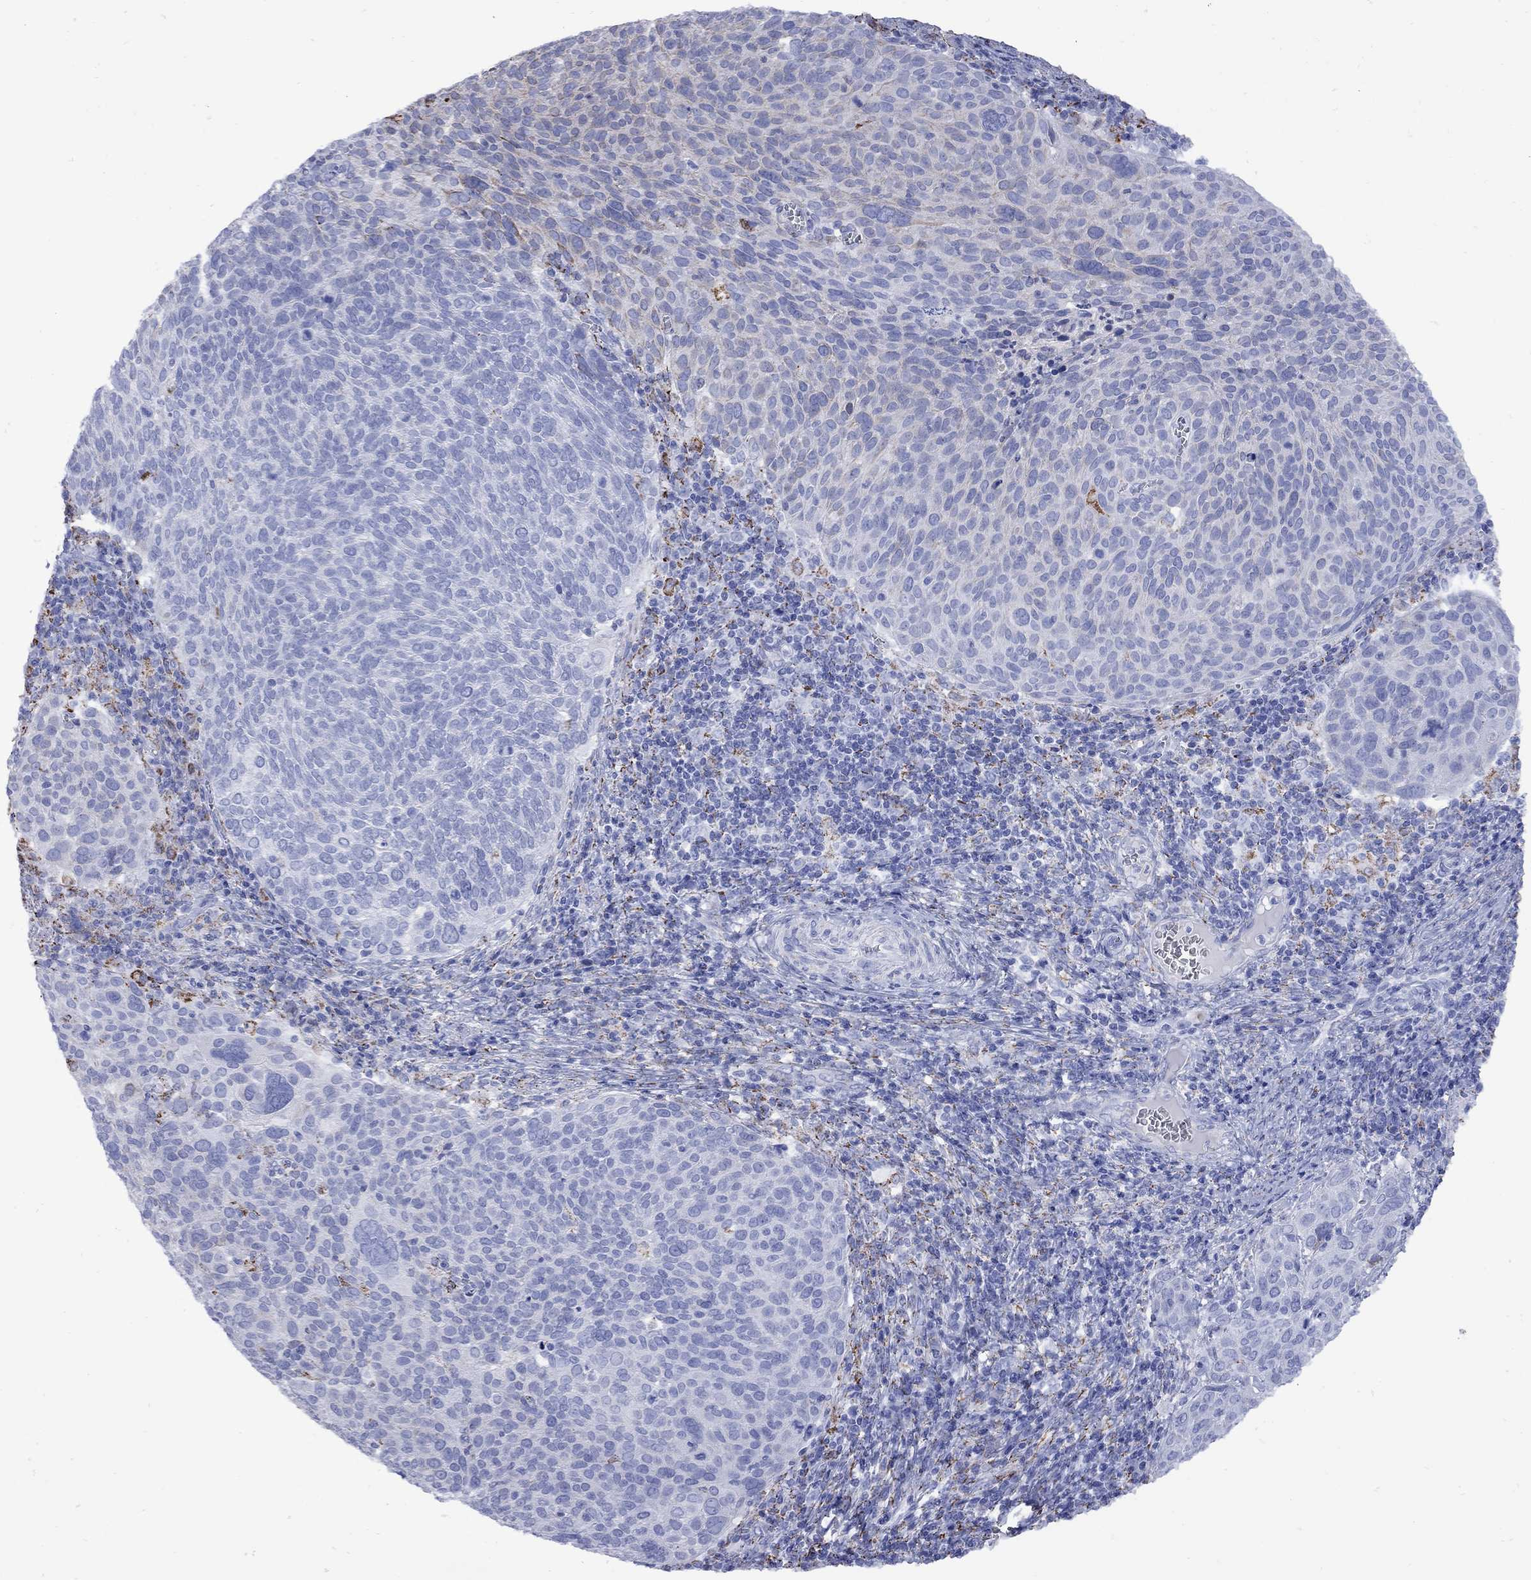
{"staining": {"intensity": "negative", "quantity": "none", "location": "none"}, "tissue": "cervical cancer", "cell_type": "Tumor cells", "image_type": "cancer", "snomed": [{"axis": "morphology", "description": "Squamous cell carcinoma, NOS"}, {"axis": "topography", "description": "Cervix"}], "caption": "There is no significant staining in tumor cells of cervical cancer. The staining is performed using DAB (3,3'-diaminobenzidine) brown chromogen with nuclei counter-stained in using hematoxylin.", "gene": "SESTD1", "patient": {"sex": "female", "age": 39}}